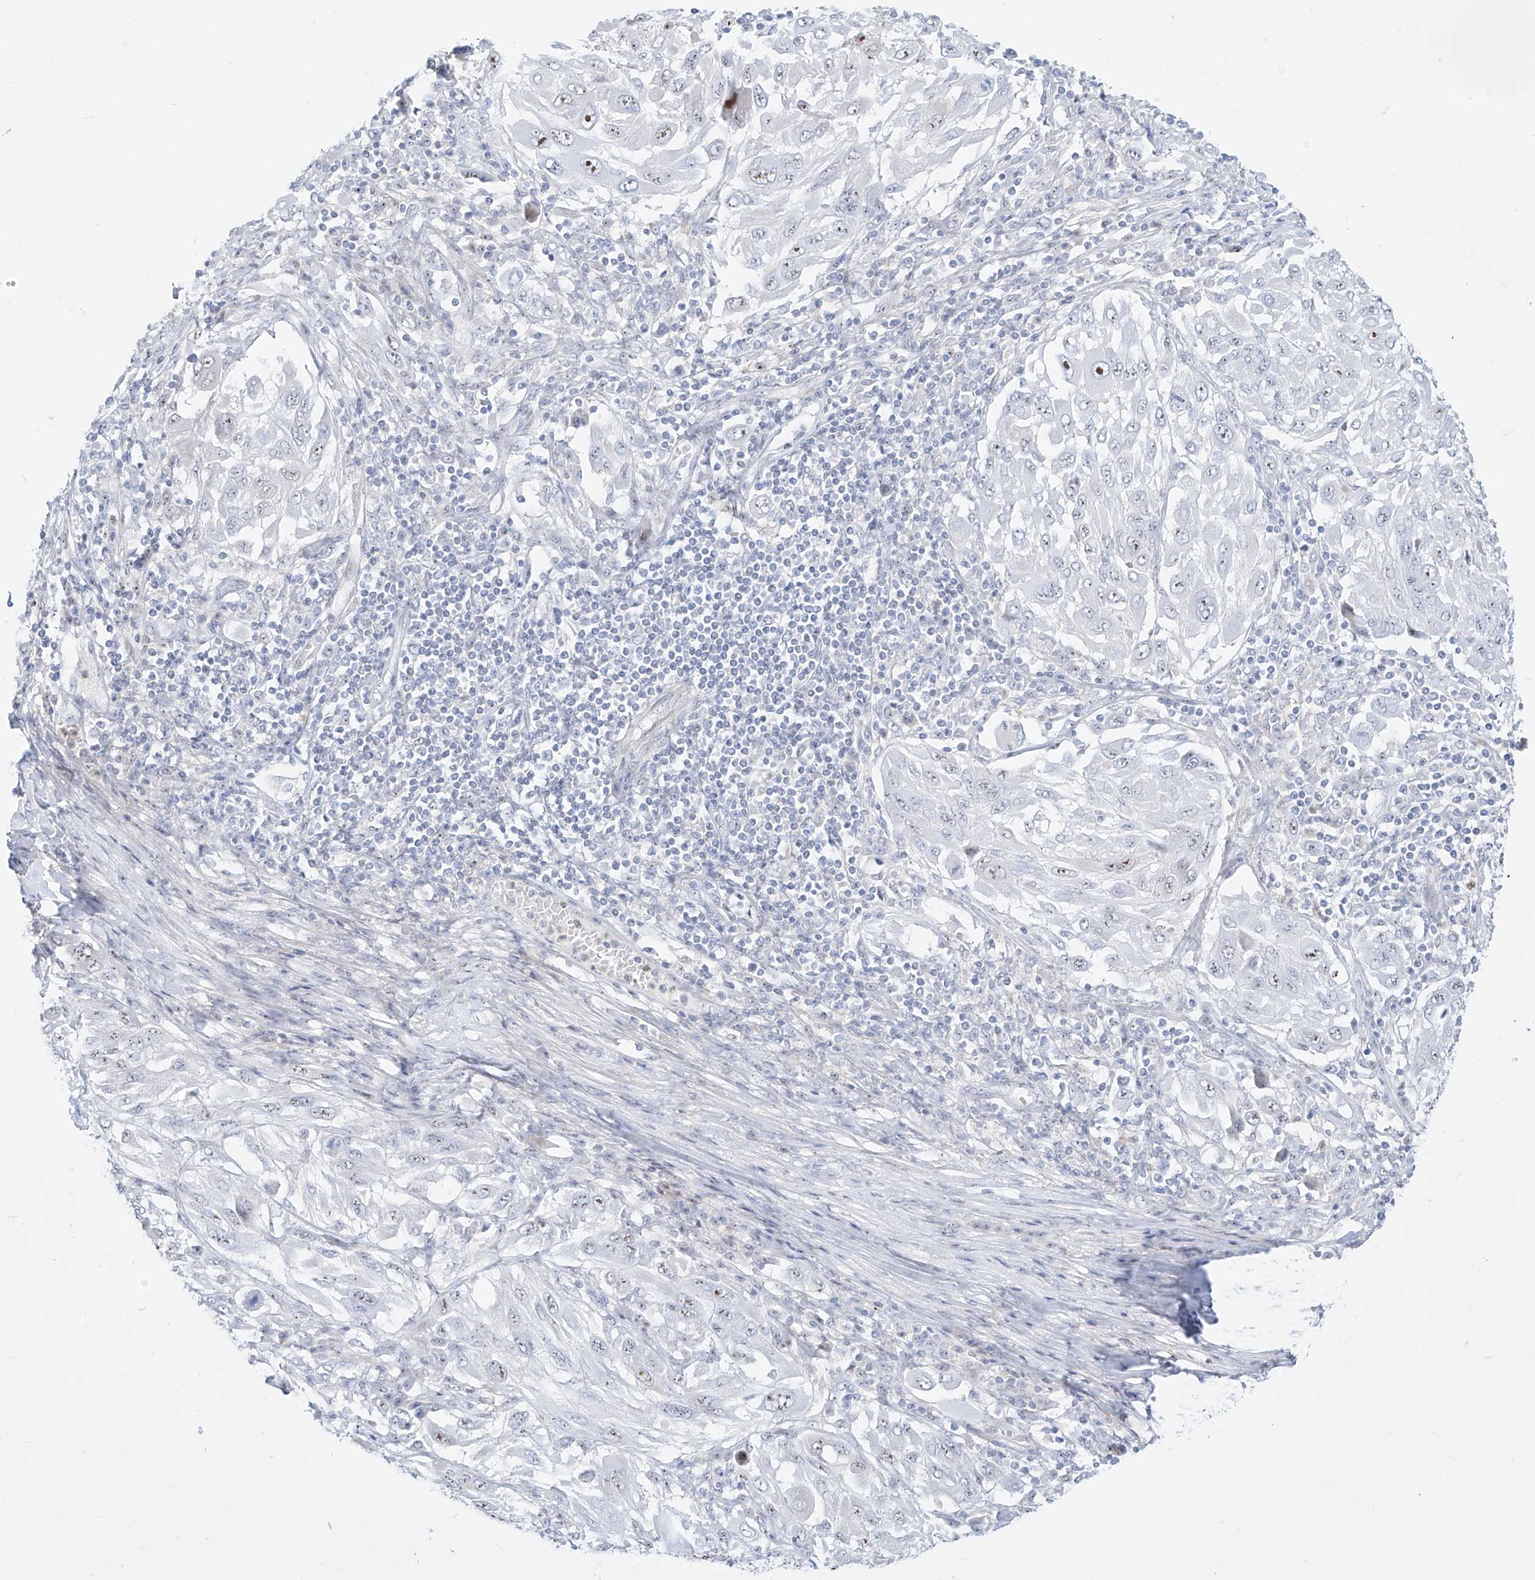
{"staining": {"intensity": "negative", "quantity": "none", "location": "none"}, "tissue": "melanoma", "cell_type": "Tumor cells", "image_type": "cancer", "snomed": [{"axis": "morphology", "description": "Malignant melanoma, NOS"}, {"axis": "topography", "description": "Skin"}], "caption": "Protein analysis of malignant melanoma demonstrates no significant expression in tumor cells. Nuclei are stained in blue.", "gene": "SNU13", "patient": {"sex": "female", "age": 91}}